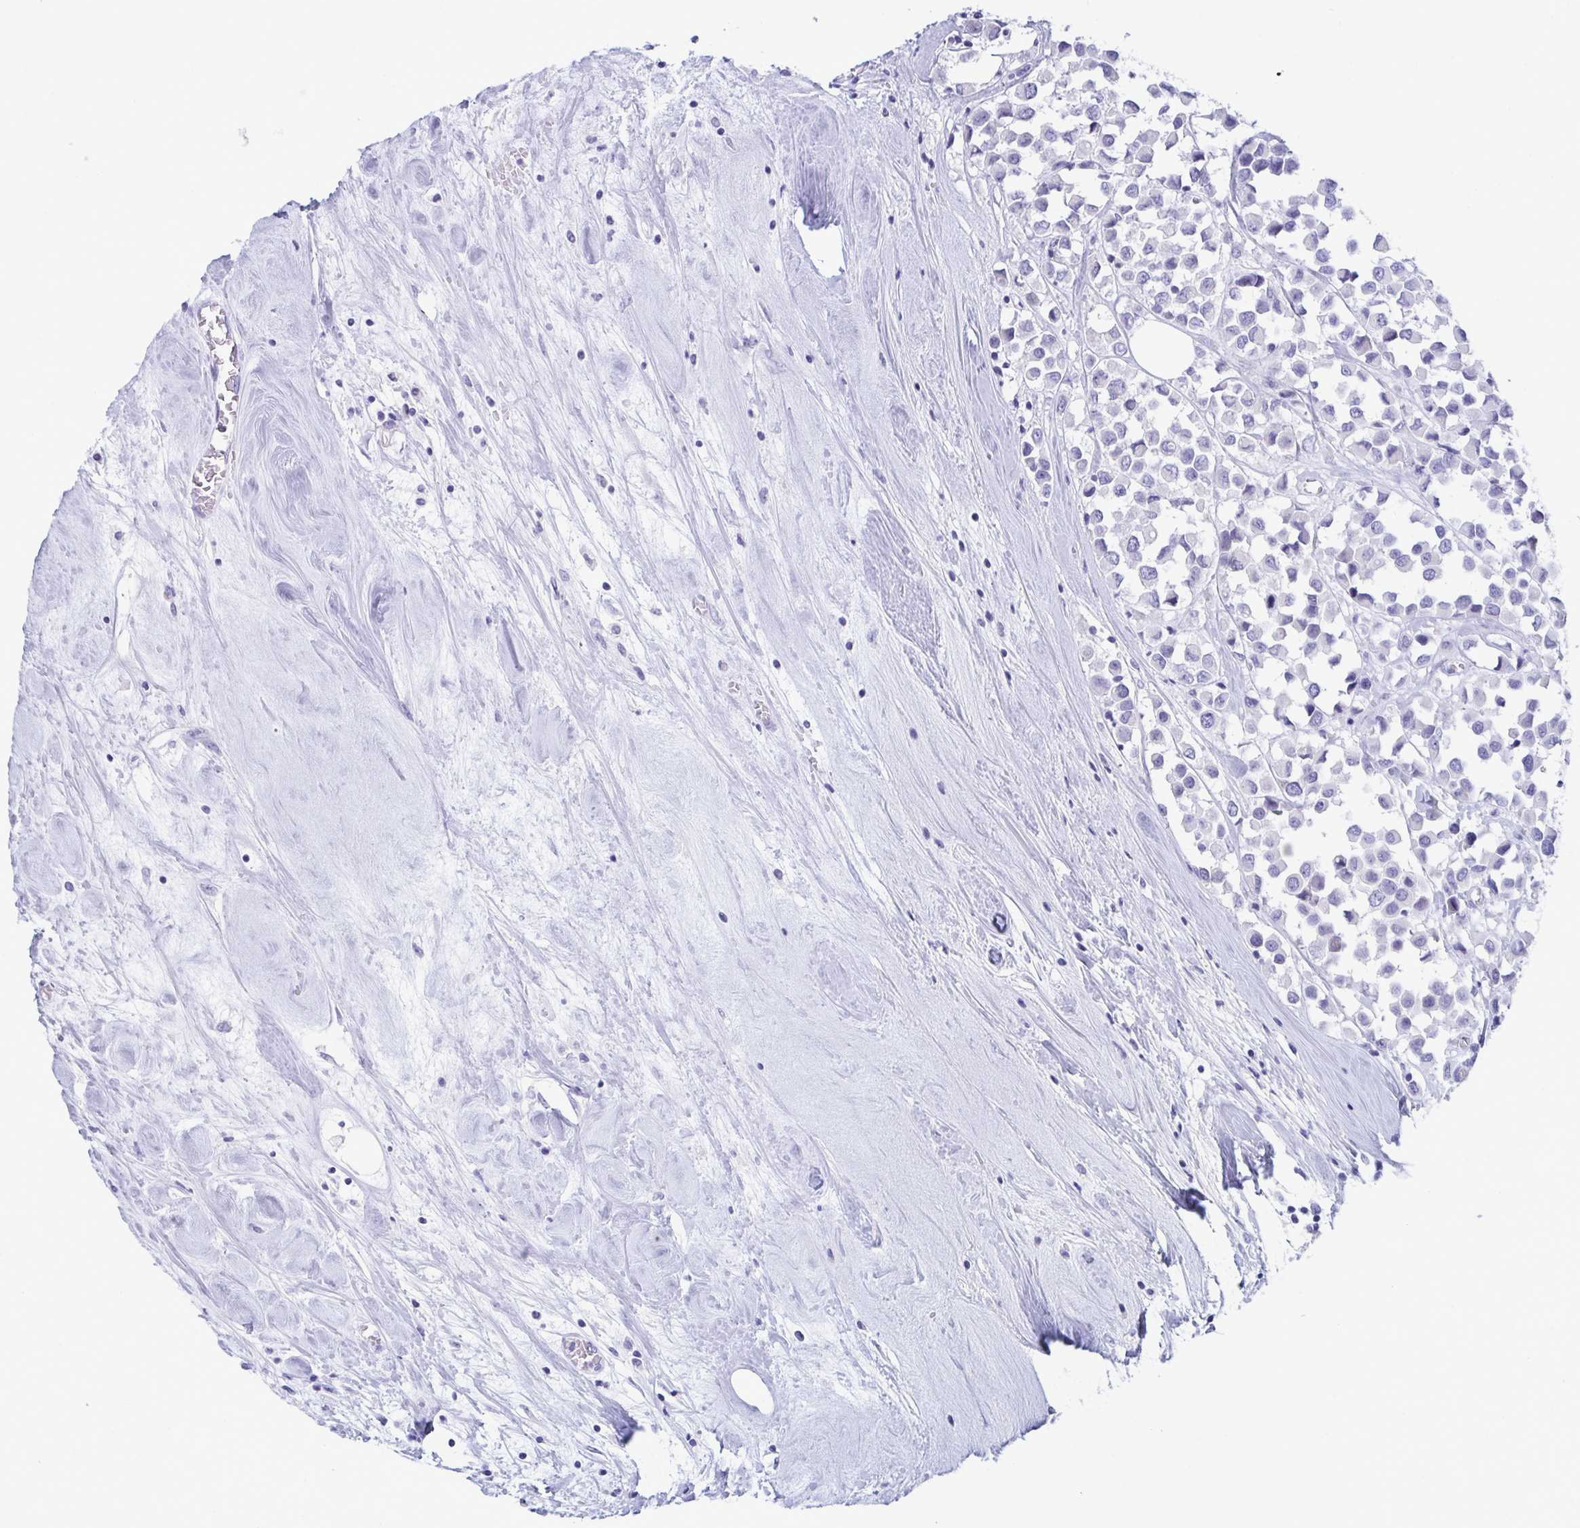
{"staining": {"intensity": "negative", "quantity": "none", "location": "none"}, "tissue": "breast cancer", "cell_type": "Tumor cells", "image_type": "cancer", "snomed": [{"axis": "morphology", "description": "Duct carcinoma"}, {"axis": "topography", "description": "Breast"}], "caption": "Image shows no protein staining in tumor cells of breast cancer tissue. Brightfield microscopy of IHC stained with DAB (brown) and hematoxylin (blue), captured at high magnification.", "gene": "CDX4", "patient": {"sex": "female", "age": 61}}